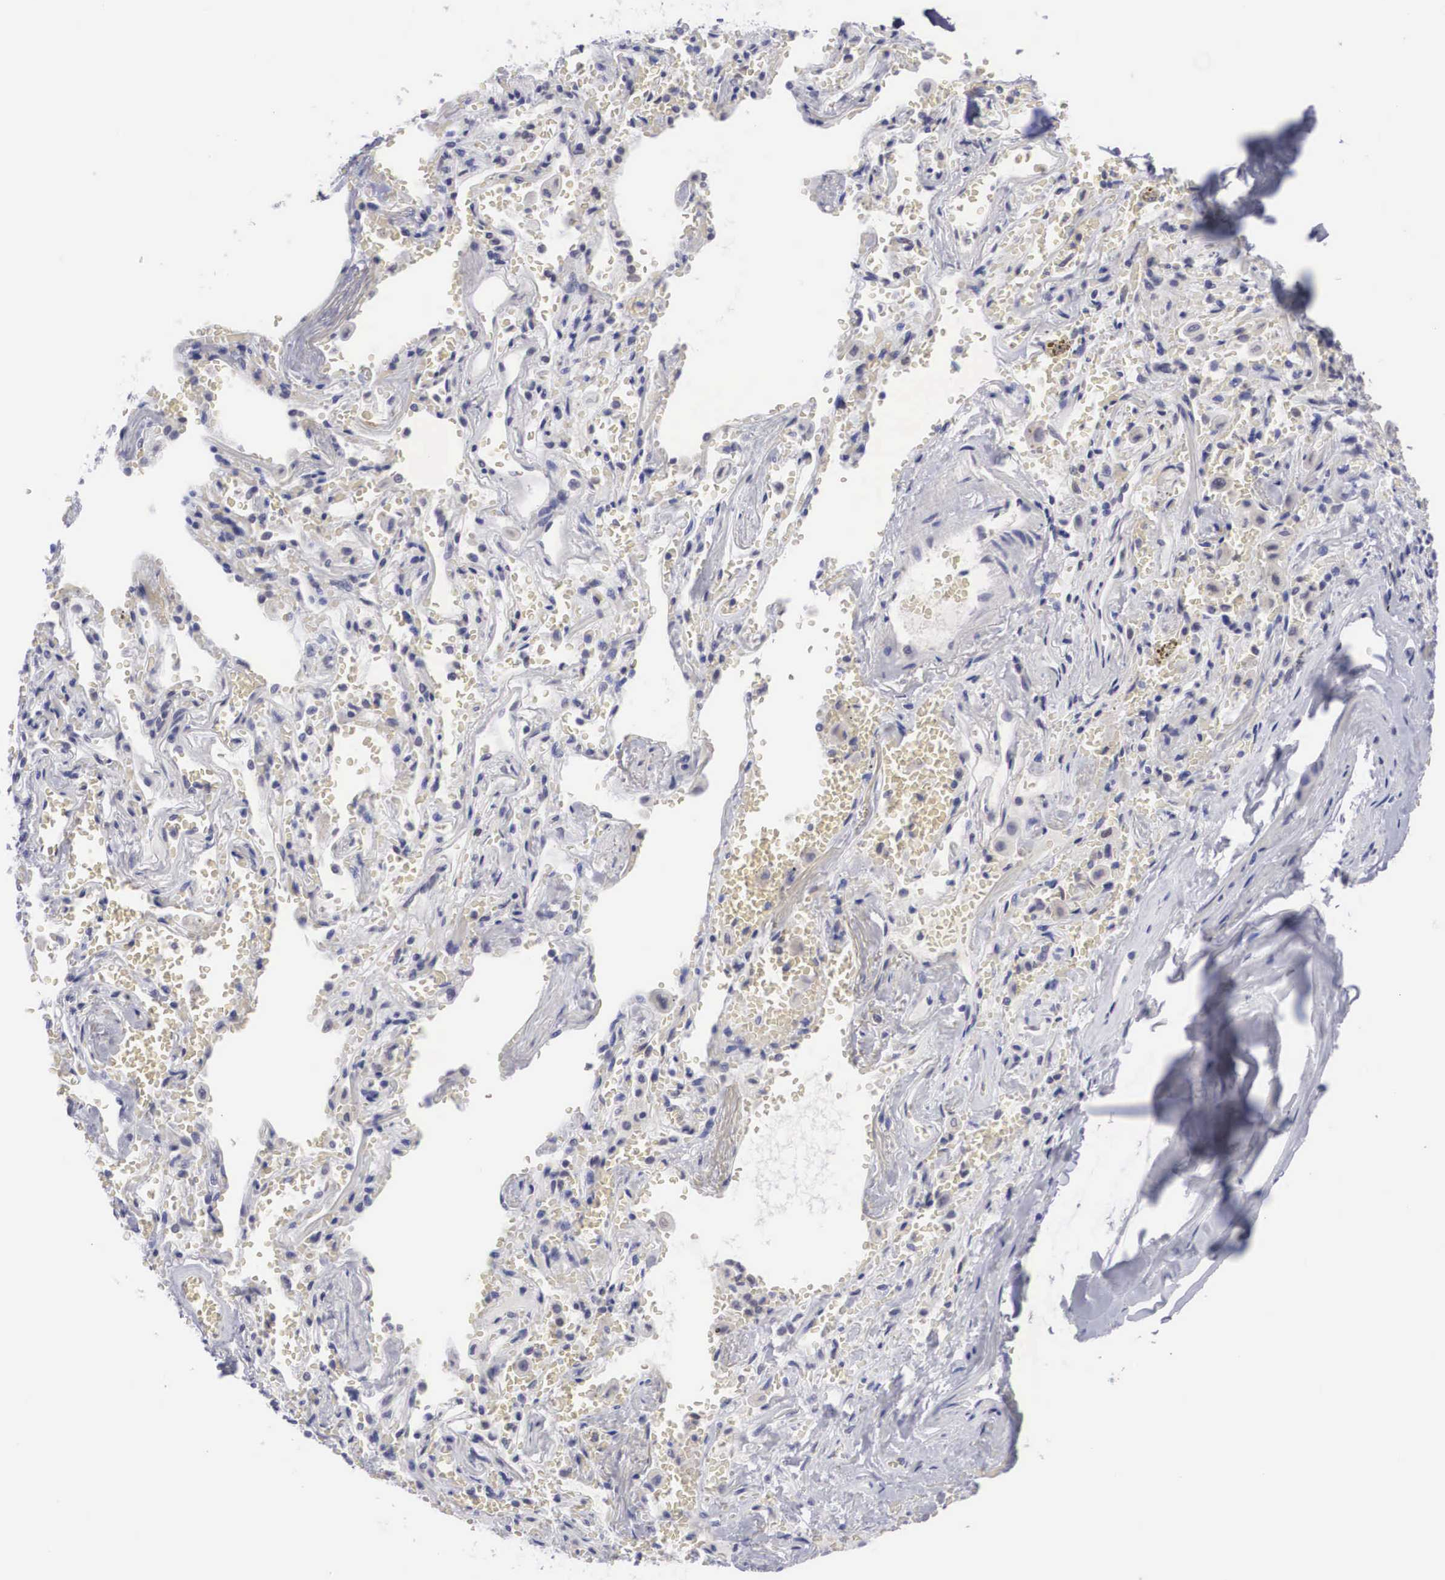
{"staining": {"intensity": "negative", "quantity": "none", "location": "none"}, "tissue": "adipose tissue", "cell_type": "Adipocytes", "image_type": "normal", "snomed": [{"axis": "morphology", "description": "Normal tissue, NOS"}, {"axis": "topography", "description": "Cartilage tissue"}, {"axis": "topography", "description": "Lung"}], "caption": "This is an IHC micrograph of normal adipose tissue. There is no staining in adipocytes.", "gene": "SOX11", "patient": {"sex": "male", "age": 65}}